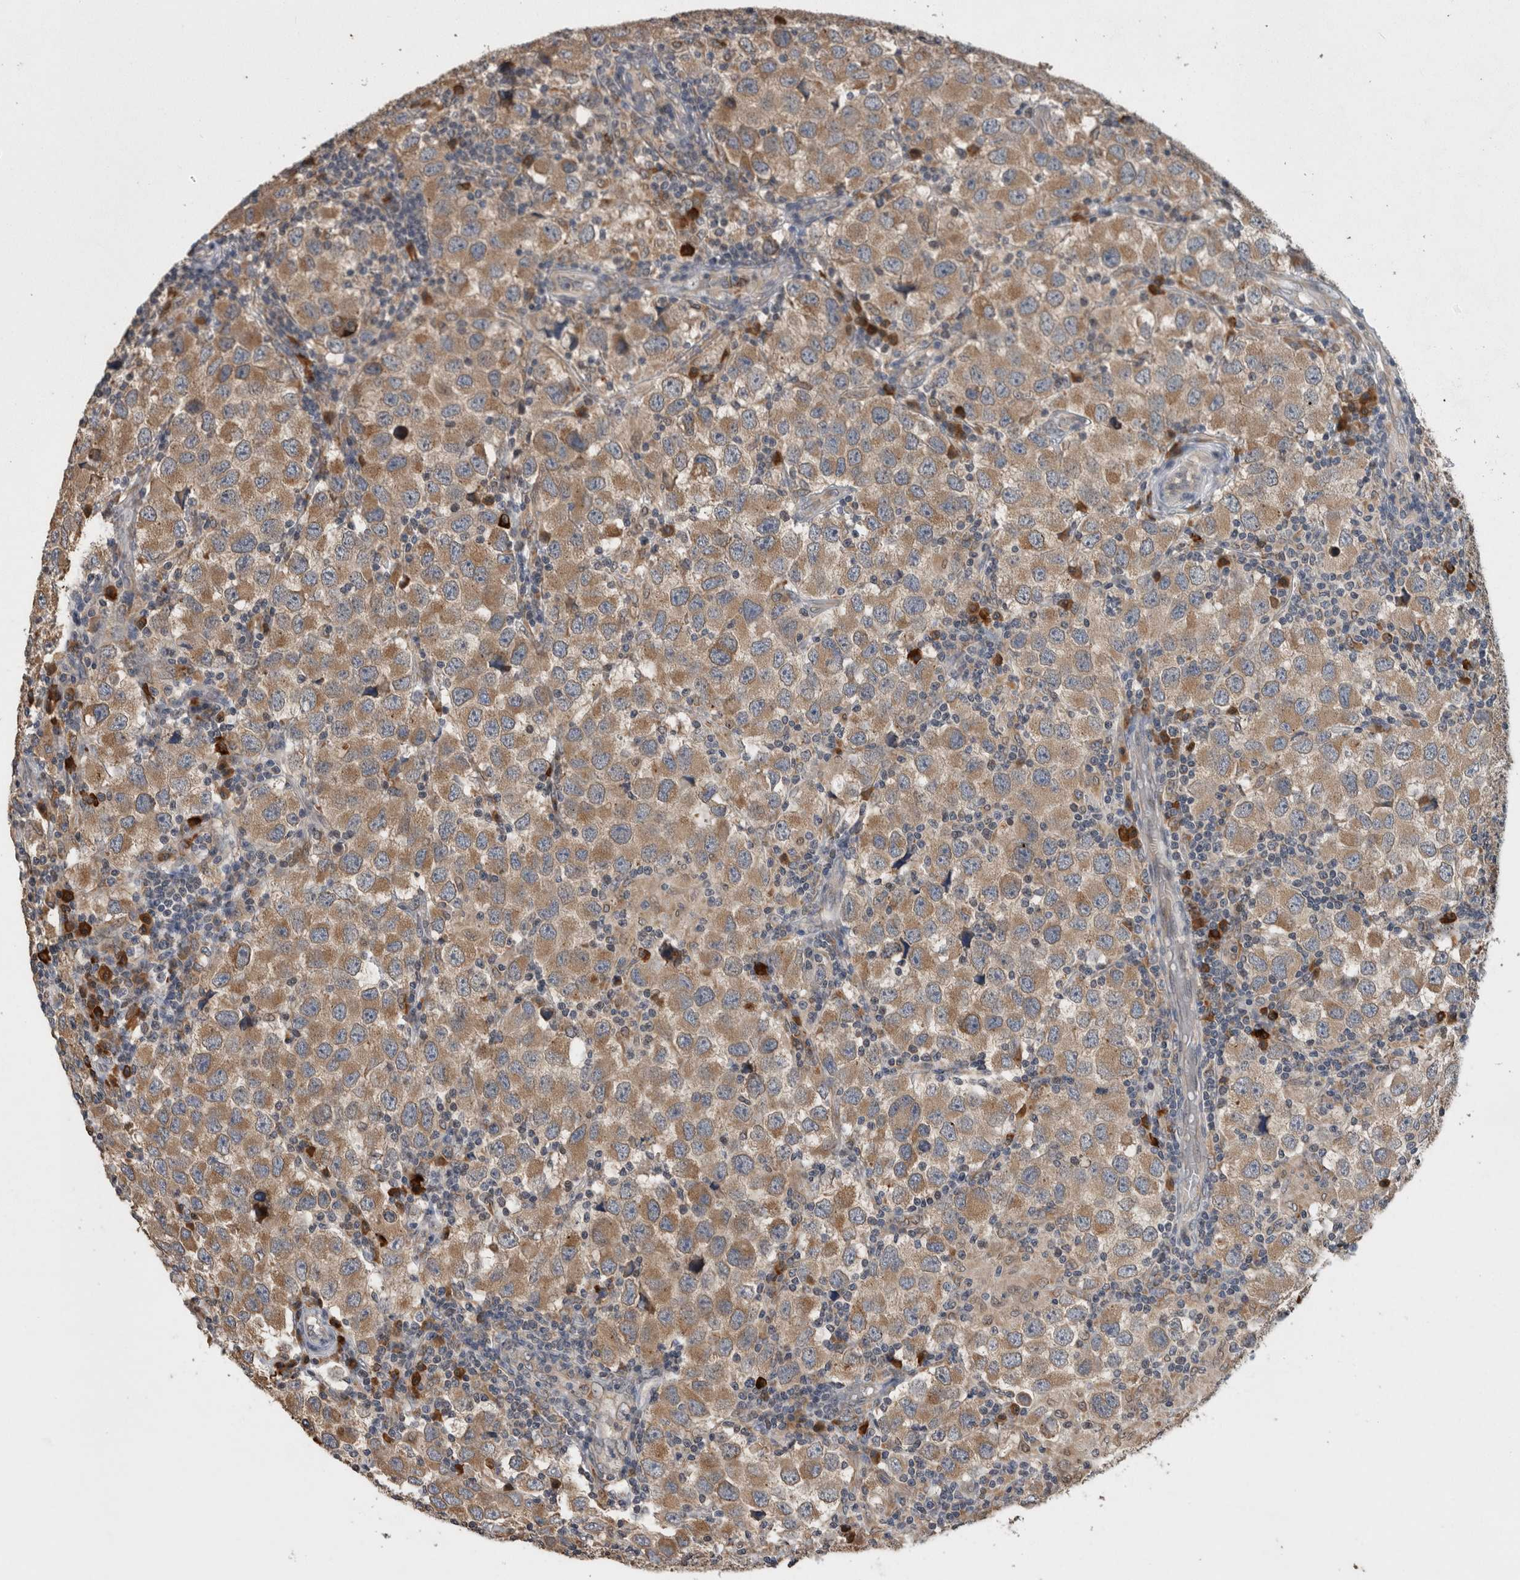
{"staining": {"intensity": "moderate", "quantity": ">75%", "location": "cytoplasmic/membranous"}, "tissue": "testis cancer", "cell_type": "Tumor cells", "image_type": "cancer", "snomed": [{"axis": "morphology", "description": "Carcinoma, Embryonal, NOS"}, {"axis": "topography", "description": "Testis"}], "caption": "IHC (DAB (3,3'-diaminobenzidine)) staining of testis cancer displays moderate cytoplasmic/membranous protein staining in approximately >75% of tumor cells. The staining is performed using DAB (3,3'-diaminobenzidine) brown chromogen to label protein expression. The nuclei are counter-stained blue using hematoxylin.", "gene": "ADGRL3", "patient": {"sex": "male", "age": 21}}